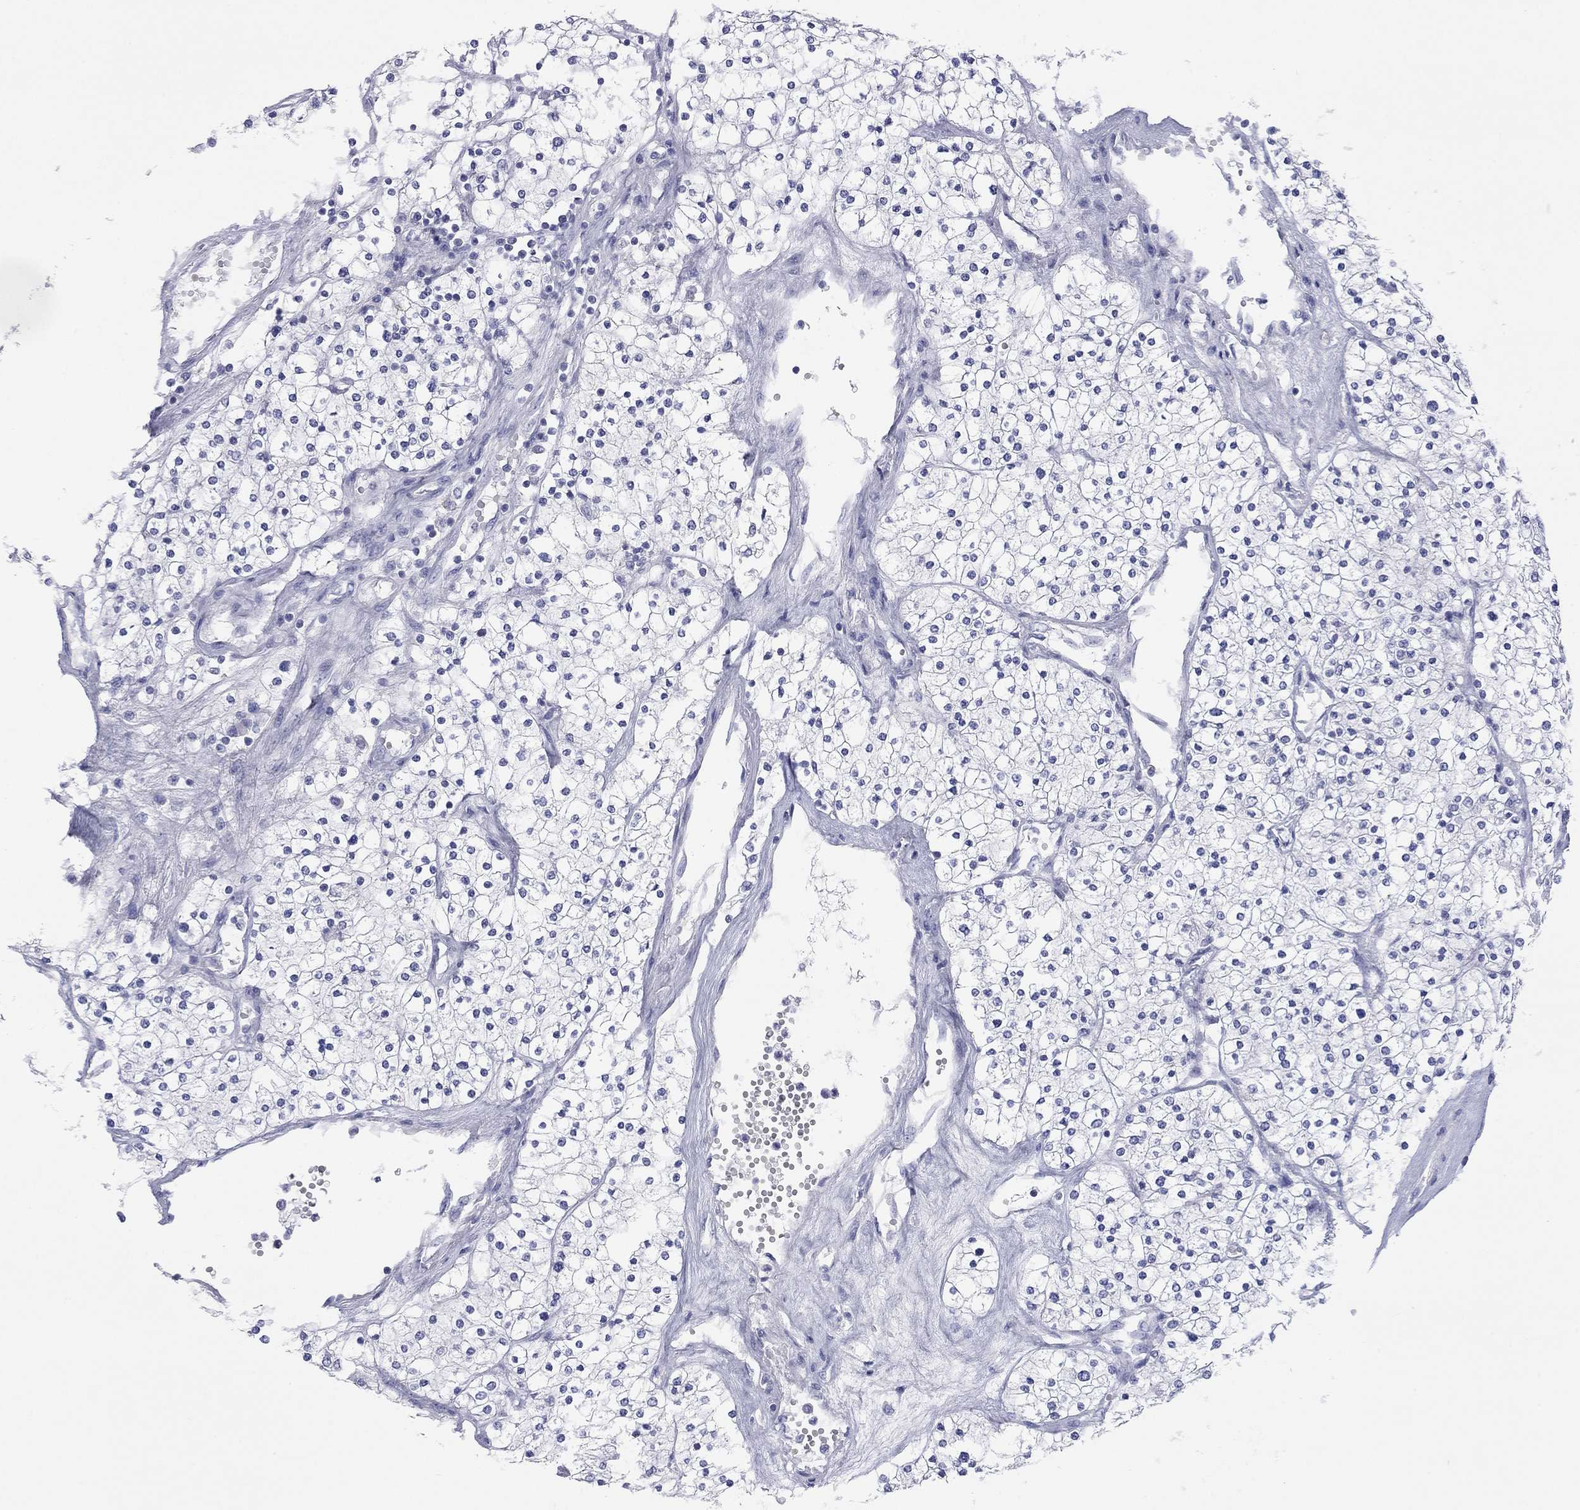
{"staining": {"intensity": "negative", "quantity": "none", "location": "none"}, "tissue": "renal cancer", "cell_type": "Tumor cells", "image_type": "cancer", "snomed": [{"axis": "morphology", "description": "Adenocarcinoma, NOS"}, {"axis": "topography", "description": "Kidney"}], "caption": "IHC image of neoplastic tissue: human renal cancer (adenocarcinoma) stained with DAB exhibits no significant protein expression in tumor cells.", "gene": "ACTL7B", "patient": {"sex": "male", "age": 80}}